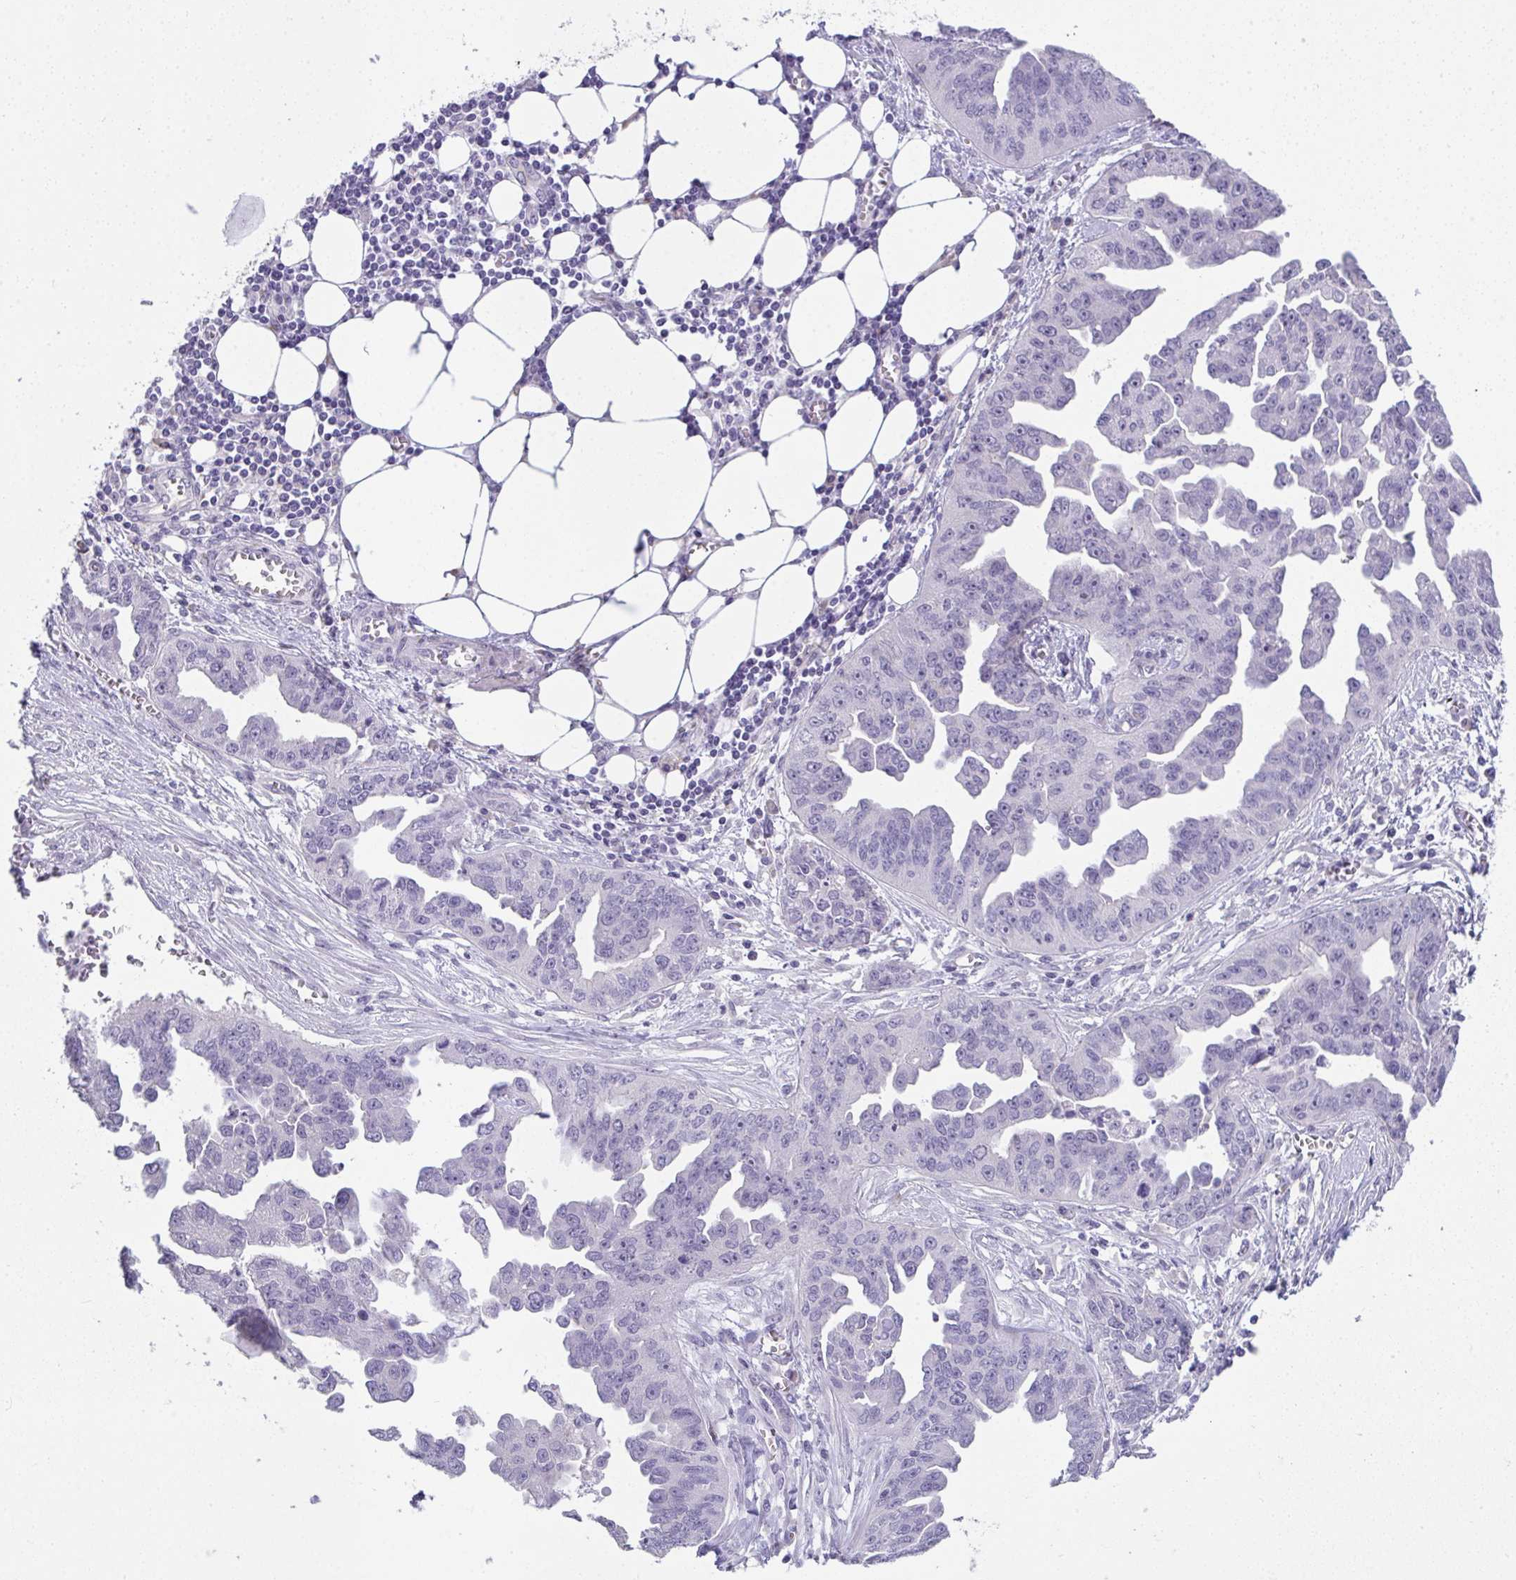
{"staining": {"intensity": "negative", "quantity": "none", "location": "none"}, "tissue": "ovarian cancer", "cell_type": "Tumor cells", "image_type": "cancer", "snomed": [{"axis": "morphology", "description": "Cystadenocarcinoma, serous, NOS"}, {"axis": "topography", "description": "Ovary"}], "caption": "DAB (3,3'-diaminobenzidine) immunohistochemical staining of ovarian cancer (serous cystadenocarcinoma) exhibits no significant staining in tumor cells. The staining was performed using DAB to visualize the protein expression in brown, while the nuclei were stained in blue with hematoxylin (Magnification: 20x).", "gene": "GALNT16", "patient": {"sex": "female", "age": 75}}